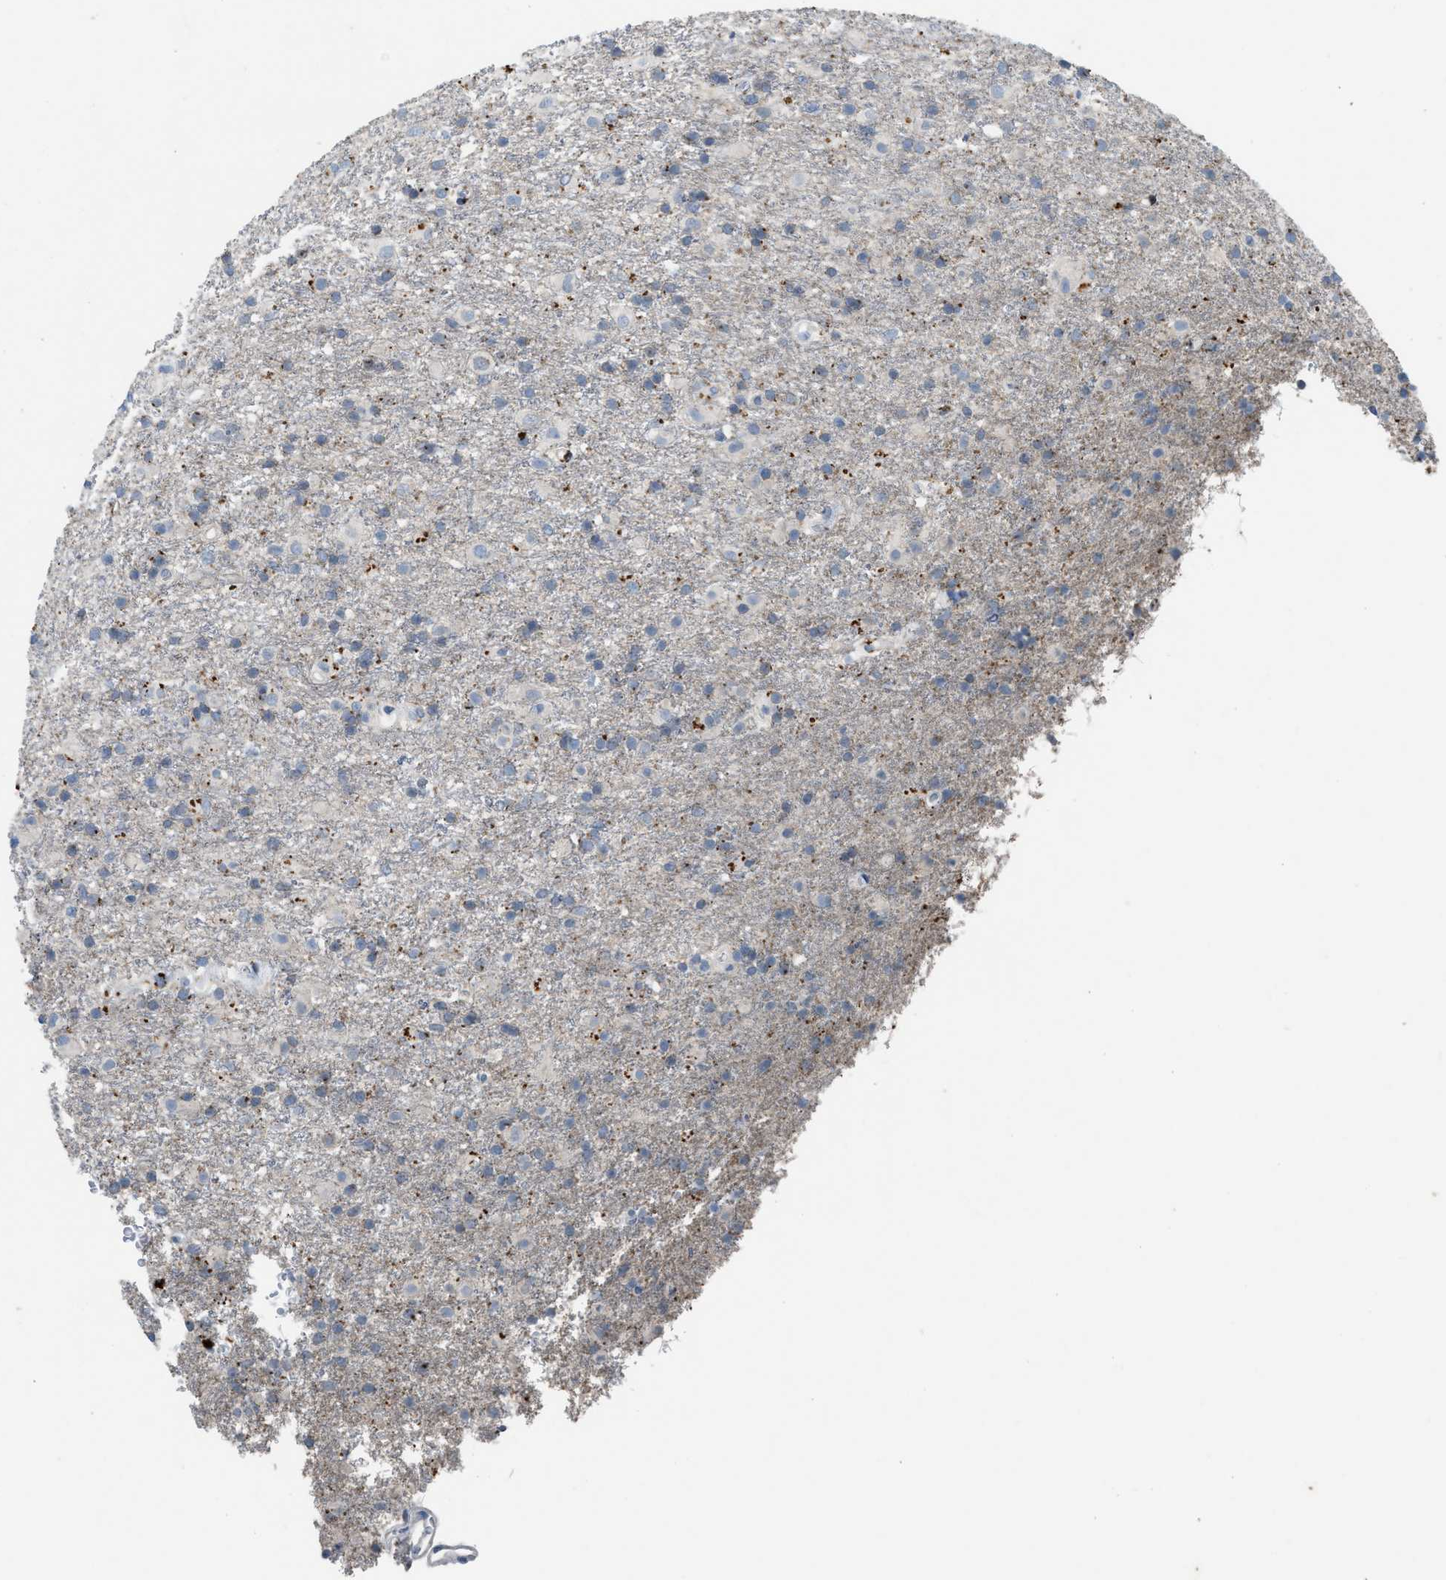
{"staining": {"intensity": "weak", "quantity": "<25%", "location": "cytoplasmic/membranous"}, "tissue": "glioma", "cell_type": "Tumor cells", "image_type": "cancer", "snomed": [{"axis": "morphology", "description": "Glioma, malignant, Low grade"}, {"axis": "topography", "description": "Brain"}], "caption": "The photomicrograph shows no staining of tumor cells in glioma.", "gene": "SLC5A5", "patient": {"sex": "male", "age": 65}}